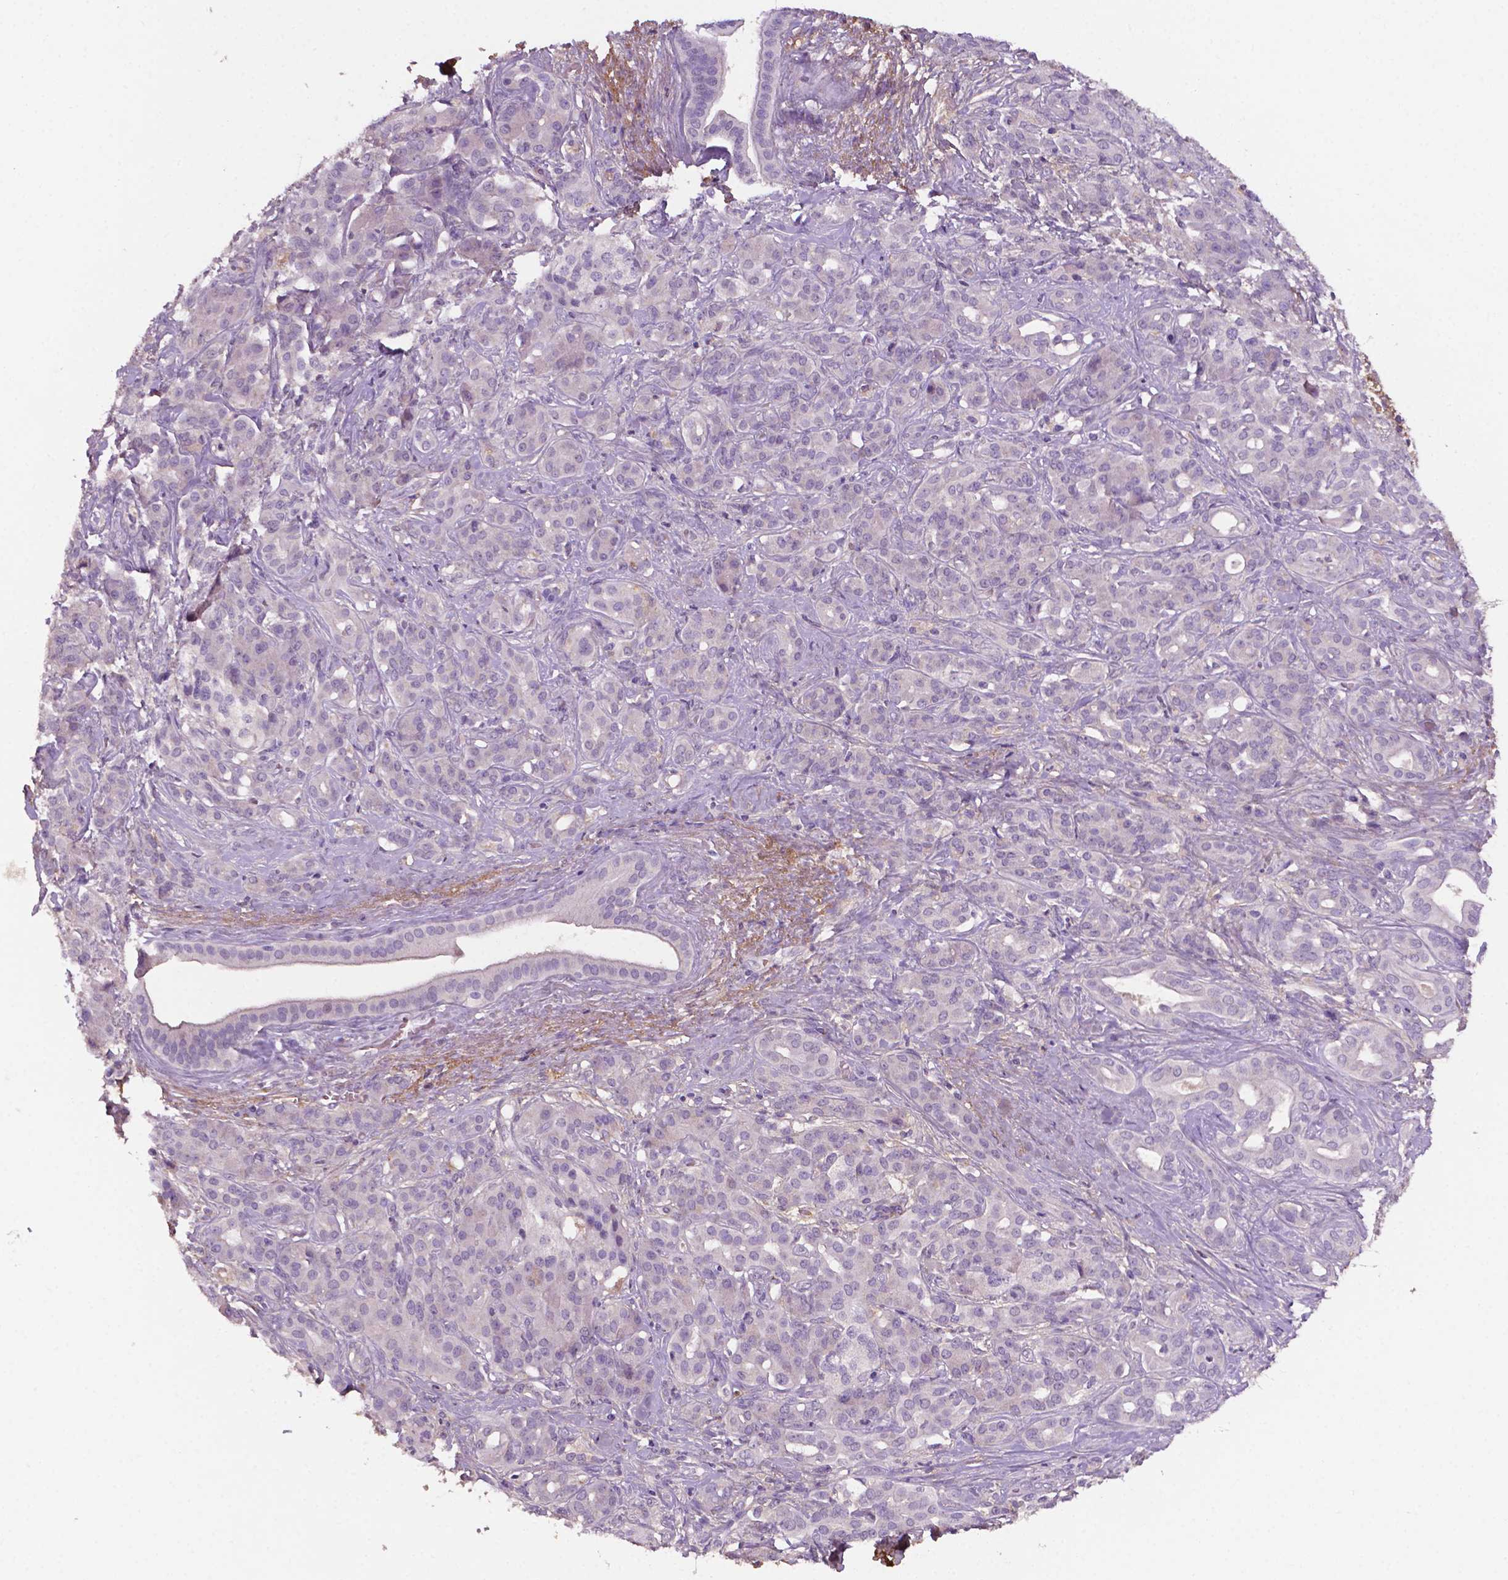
{"staining": {"intensity": "negative", "quantity": "none", "location": "none"}, "tissue": "pancreatic cancer", "cell_type": "Tumor cells", "image_type": "cancer", "snomed": [{"axis": "morphology", "description": "Normal tissue, NOS"}, {"axis": "morphology", "description": "Inflammation, NOS"}, {"axis": "morphology", "description": "Adenocarcinoma, NOS"}, {"axis": "topography", "description": "Pancreas"}], "caption": "Pancreatic adenocarcinoma was stained to show a protein in brown. There is no significant expression in tumor cells.", "gene": "FBLN1", "patient": {"sex": "male", "age": 57}}